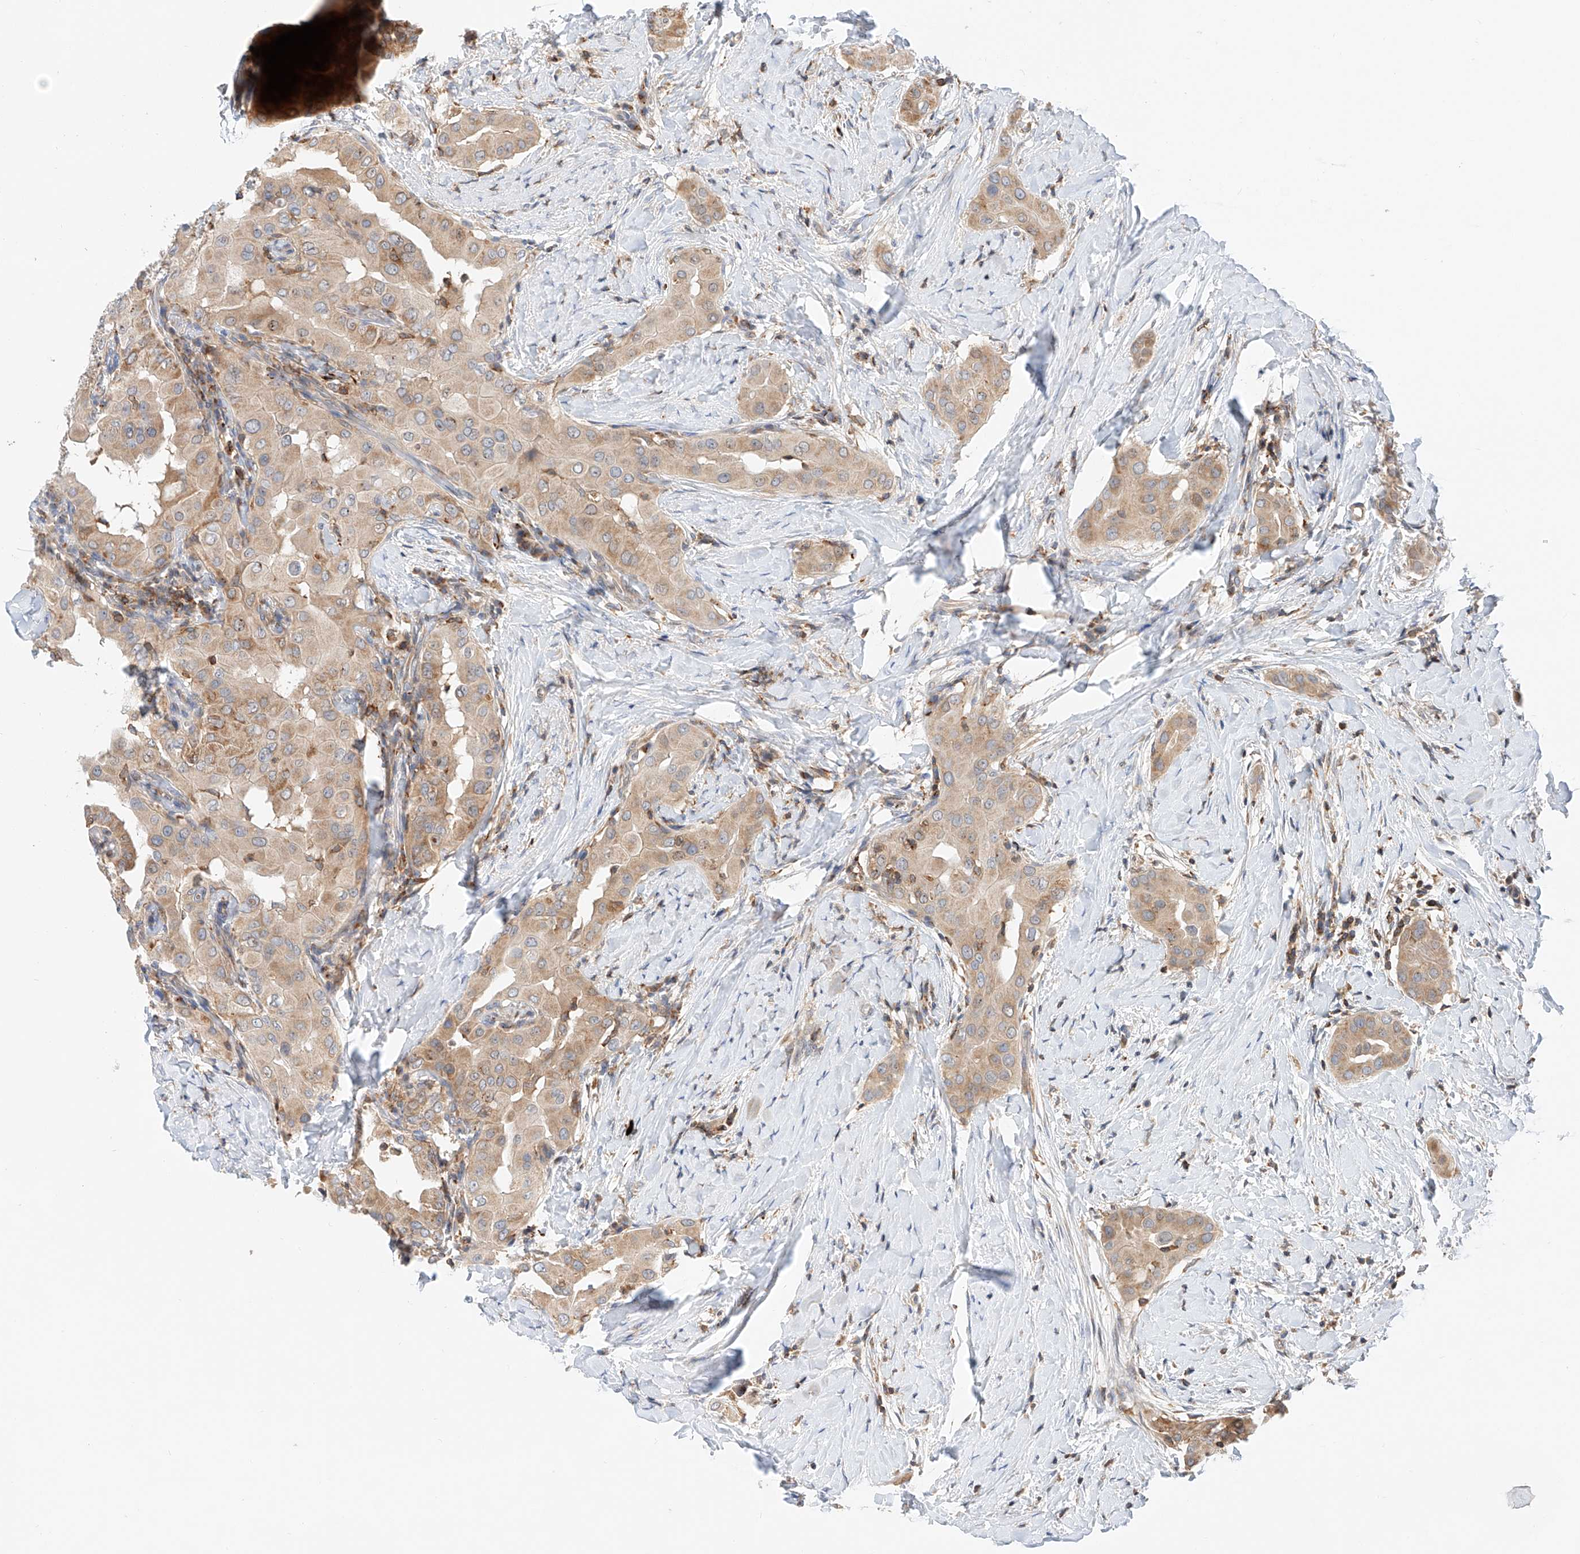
{"staining": {"intensity": "moderate", "quantity": ">75%", "location": "cytoplasmic/membranous"}, "tissue": "thyroid cancer", "cell_type": "Tumor cells", "image_type": "cancer", "snomed": [{"axis": "morphology", "description": "Papillary adenocarcinoma, NOS"}, {"axis": "topography", "description": "Thyroid gland"}], "caption": "Papillary adenocarcinoma (thyroid) was stained to show a protein in brown. There is medium levels of moderate cytoplasmic/membranous staining in about >75% of tumor cells. The protein is stained brown, and the nuclei are stained in blue (DAB (3,3'-diaminobenzidine) IHC with brightfield microscopy, high magnification).", "gene": "MFN2", "patient": {"sex": "male", "age": 33}}